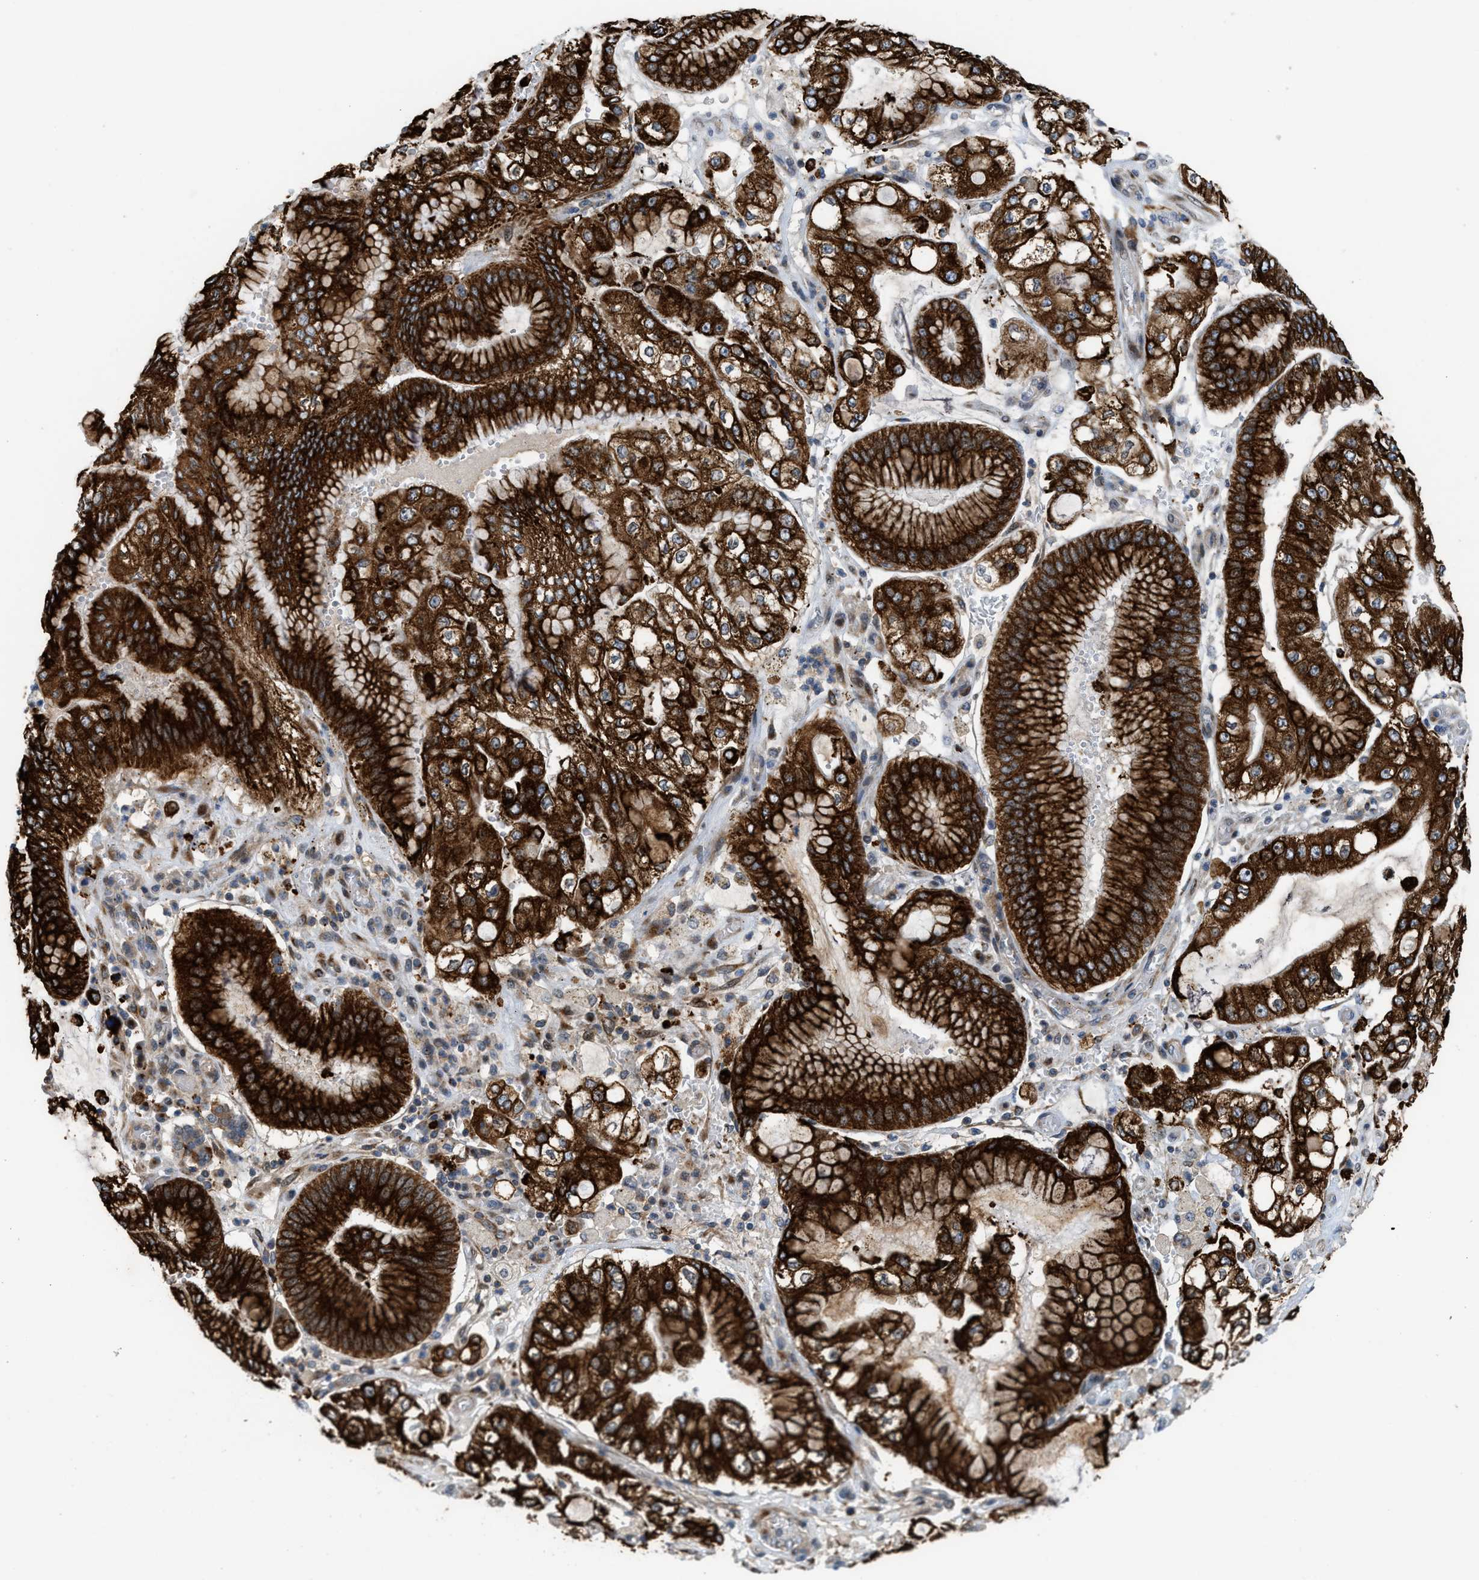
{"staining": {"intensity": "strong", "quantity": ">75%", "location": "cytoplasmic/membranous"}, "tissue": "stomach cancer", "cell_type": "Tumor cells", "image_type": "cancer", "snomed": [{"axis": "morphology", "description": "Adenocarcinoma, NOS"}, {"axis": "topography", "description": "Stomach"}], "caption": "Immunohistochemical staining of human stomach adenocarcinoma demonstrates high levels of strong cytoplasmic/membranous protein positivity in about >75% of tumor cells. The protein is stained brown, and the nuclei are stained in blue (DAB IHC with brightfield microscopy, high magnification).", "gene": "DIPK1A", "patient": {"sex": "male", "age": 76}}